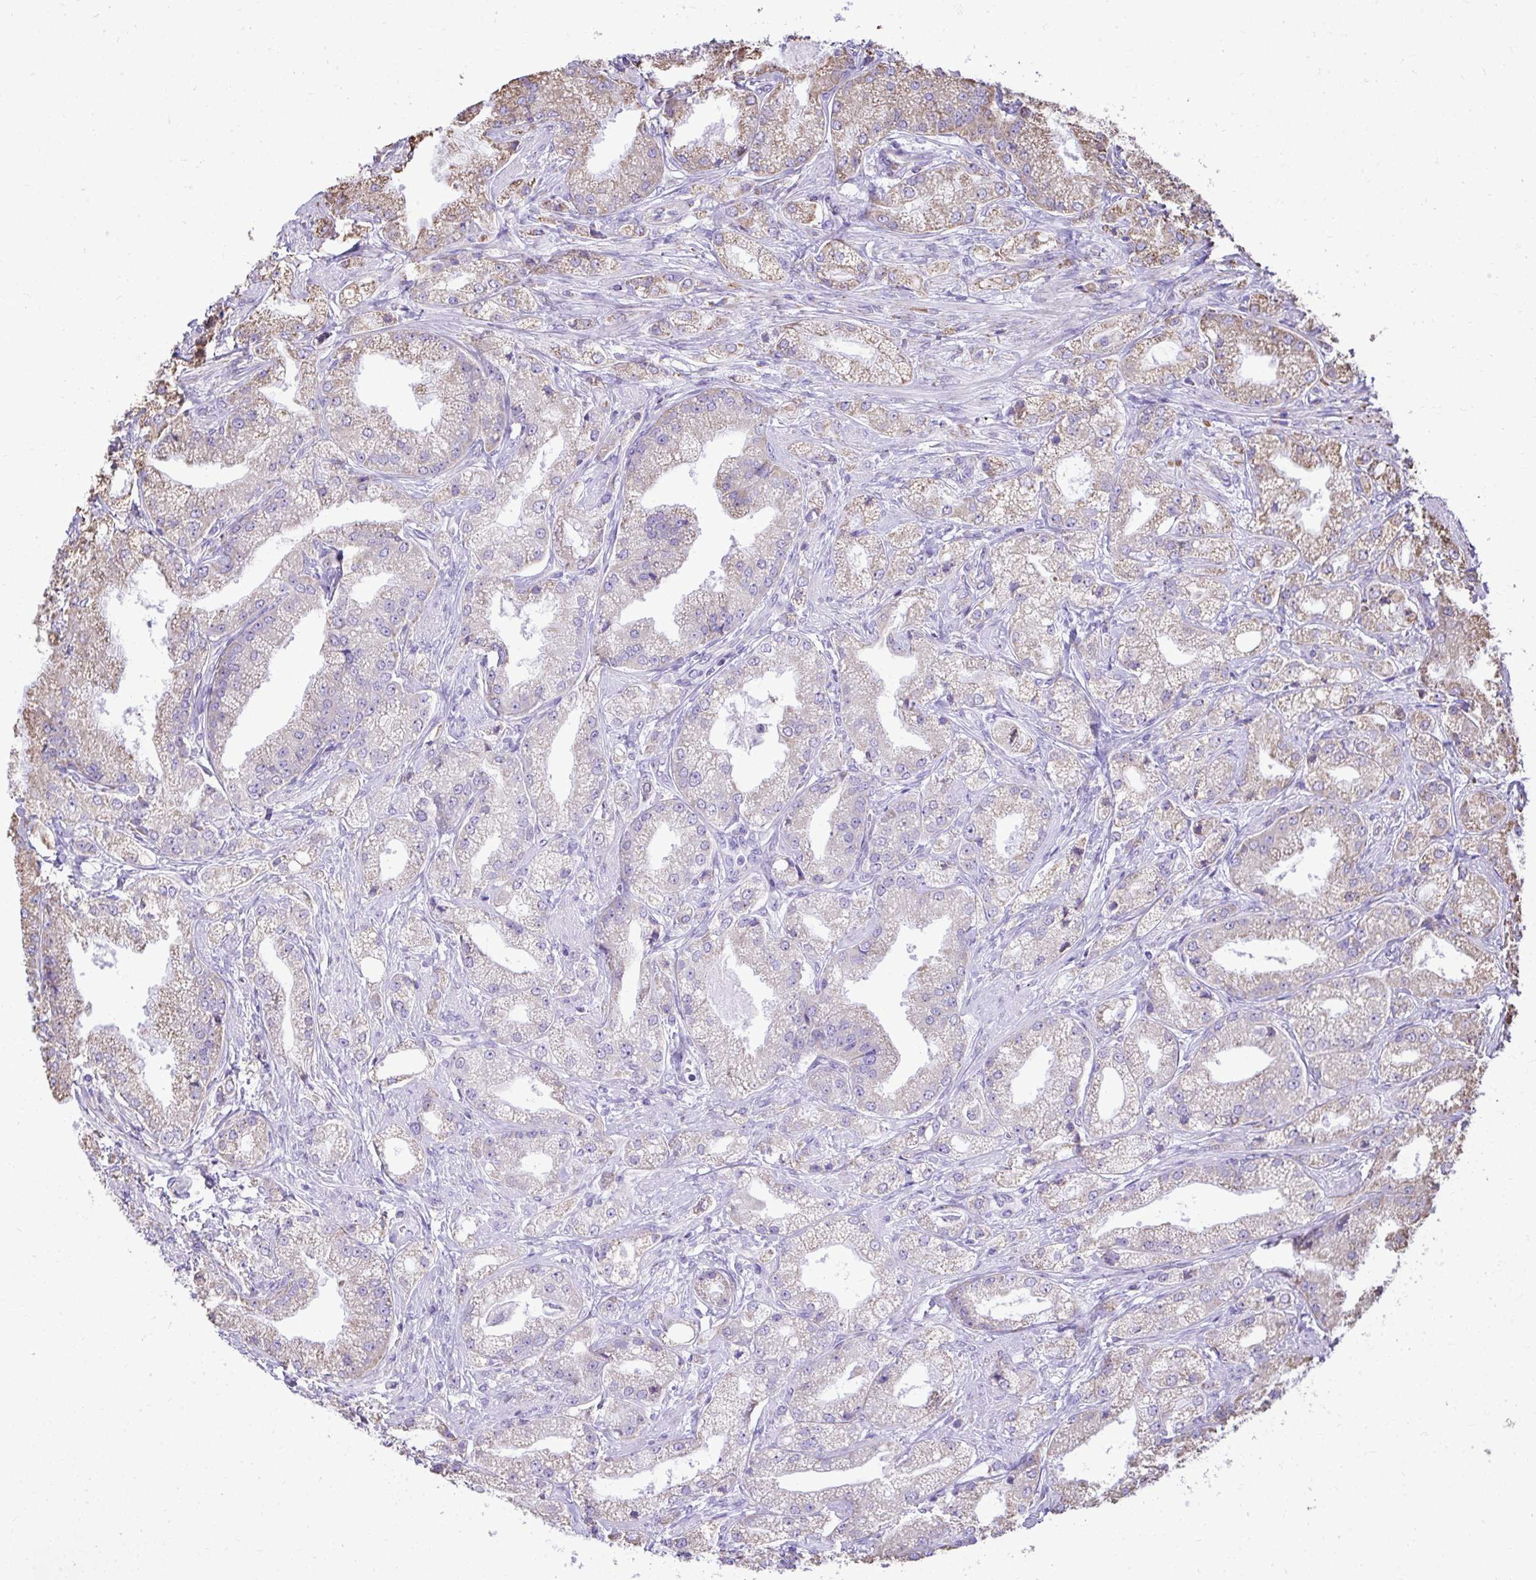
{"staining": {"intensity": "weak", "quantity": "<25%", "location": "cytoplasmic/membranous"}, "tissue": "prostate cancer", "cell_type": "Tumor cells", "image_type": "cancer", "snomed": [{"axis": "morphology", "description": "Adenocarcinoma, High grade"}, {"axis": "topography", "description": "Prostate"}], "caption": "A micrograph of prostate cancer (adenocarcinoma (high-grade)) stained for a protein reveals no brown staining in tumor cells.", "gene": "MPZL2", "patient": {"sex": "male", "age": 61}}